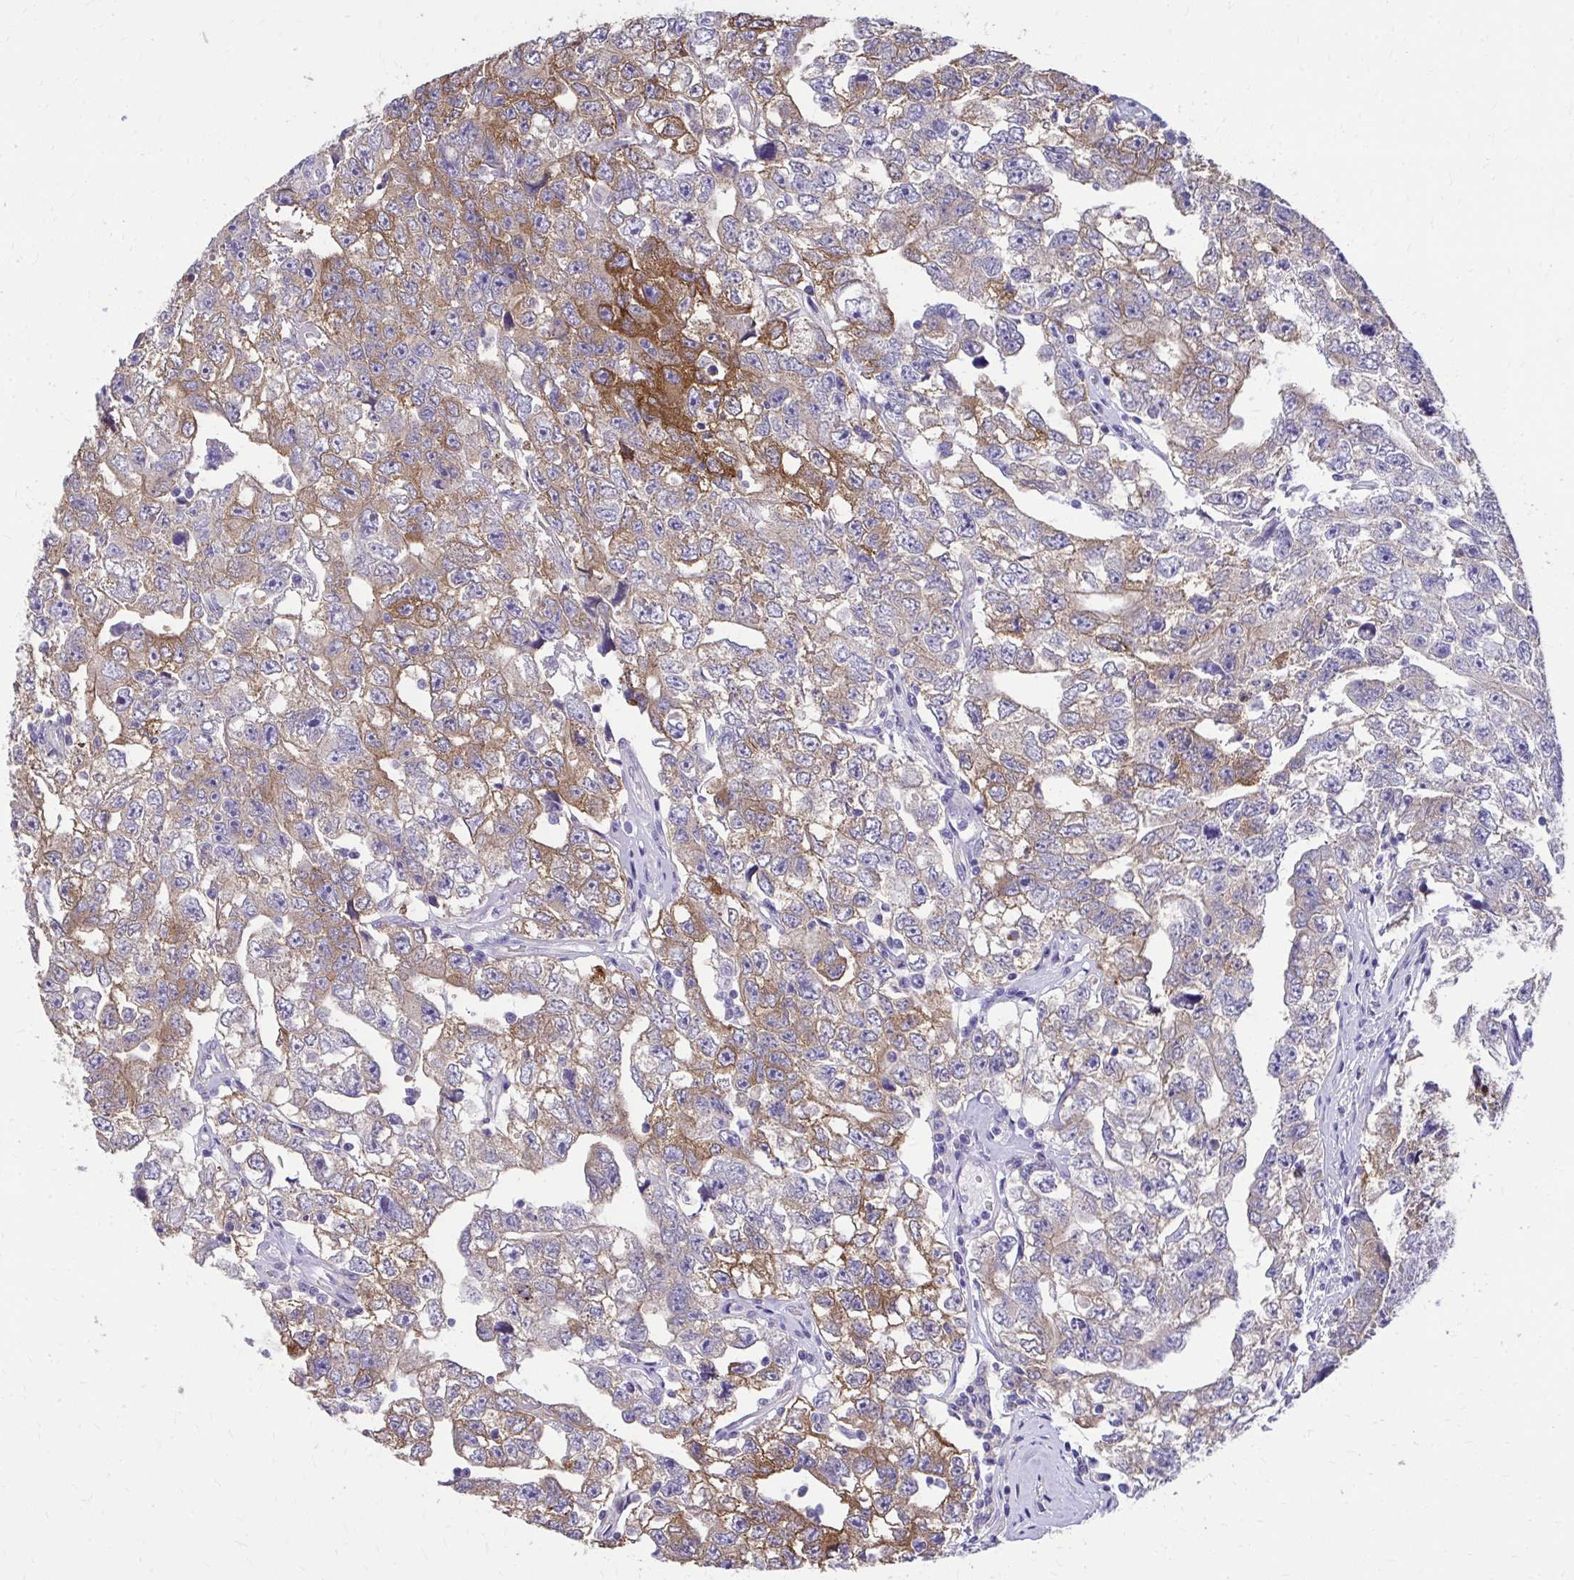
{"staining": {"intensity": "strong", "quantity": "25%-75%", "location": "cytoplasmic/membranous"}, "tissue": "testis cancer", "cell_type": "Tumor cells", "image_type": "cancer", "snomed": [{"axis": "morphology", "description": "Carcinoma, Embryonal, NOS"}, {"axis": "topography", "description": "Testis"}], "caption": "Testis cancer stained for a protein exhibits strong cytoplasmic/membranous positivity in tumor cells.", "gene": "EPB41L1", "patient": {"sex": "male", "age": 22}}